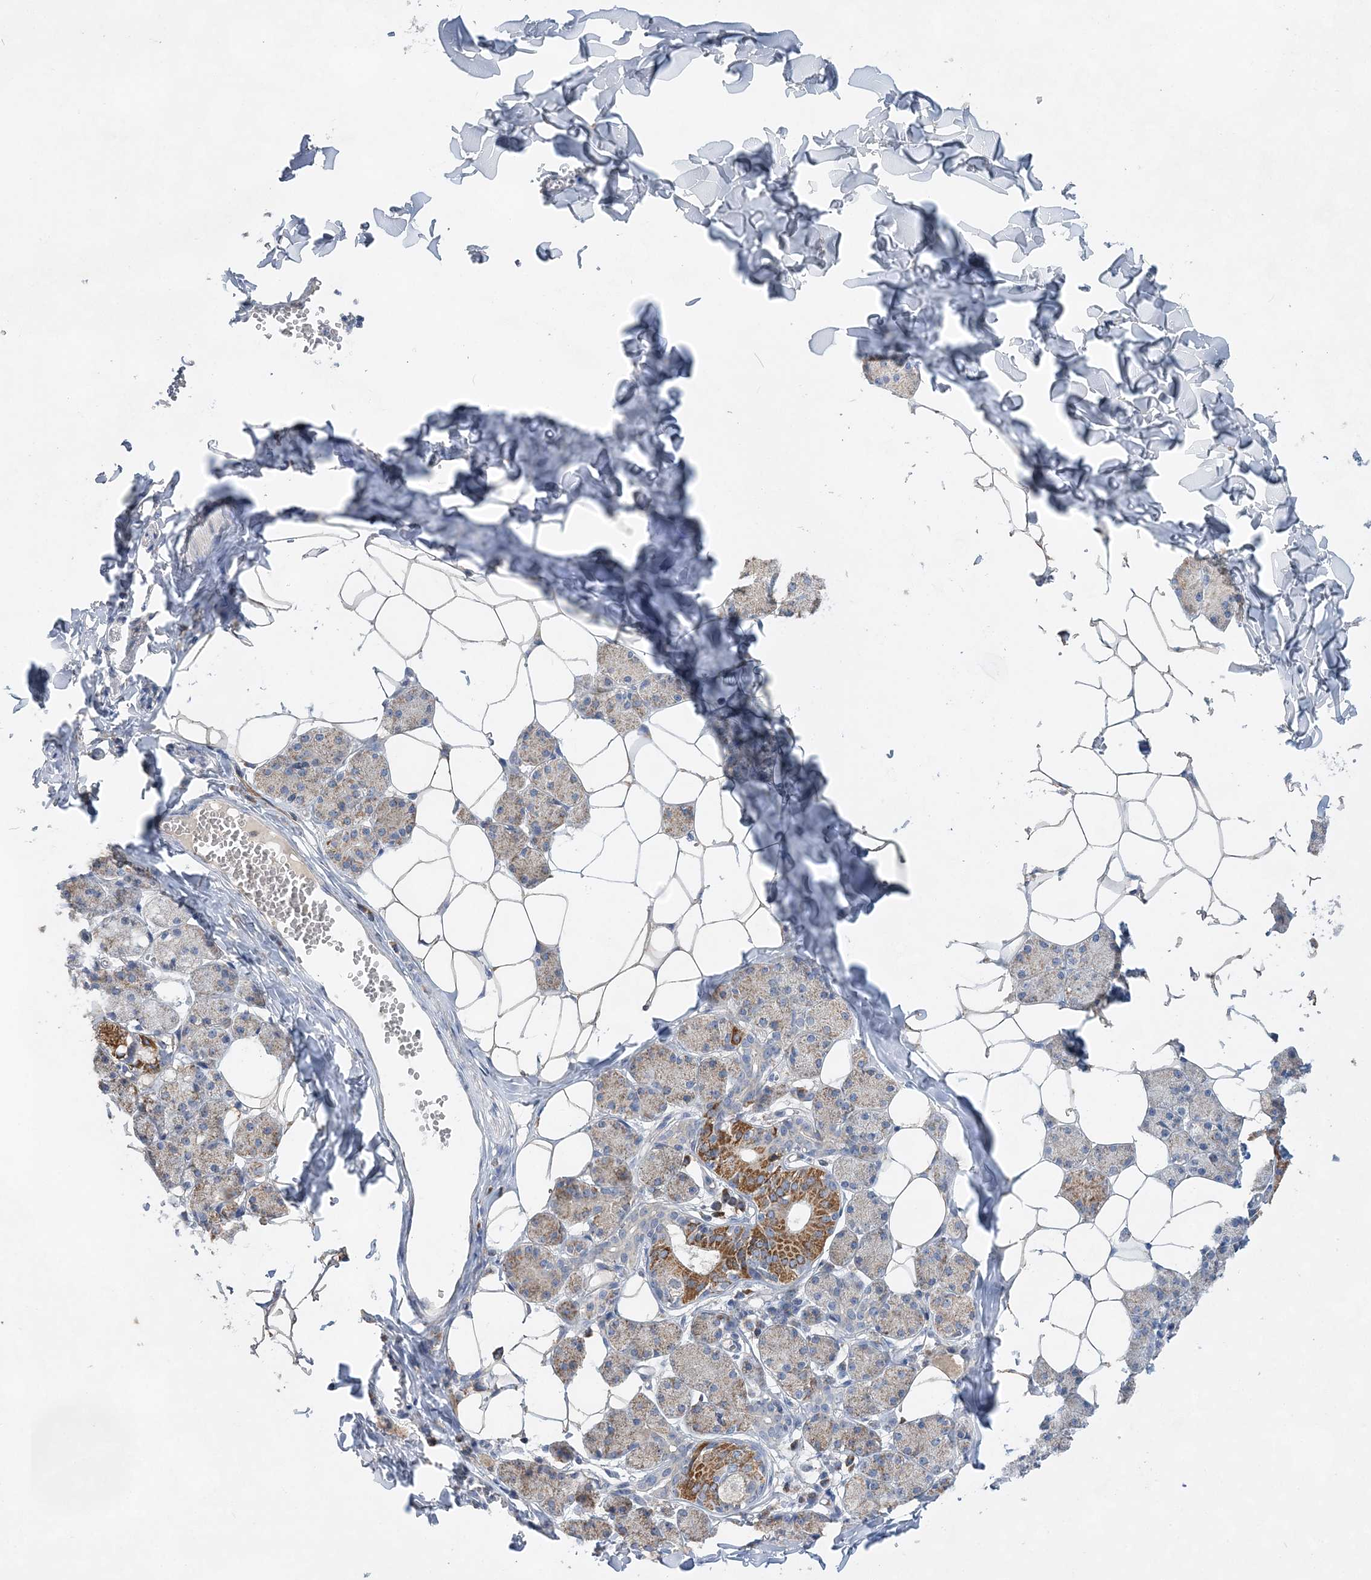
{"staining": {"intensity": "moderate", "quantity": "25%-75%", "location": "cytoplasmic/membranous"}, "tissue": "salivary gland", "cell_type": "Glandular cells", "image_type": "normal", "snomed": [{"axis": "morphology", "description": "Normal tissue, NOS"}, {"axis": "topography", "description": "Salivary gland"}], "caption": "An immunohistochemistry photomicrograph of unremarkable tissue is shown. Protein staining in brown shows moderate cytoplasmic/membranous positivity in salivary gland within glandular cells.", "gene": "TRAPPC13", "patient": {"sex": "female", "age": 33}}